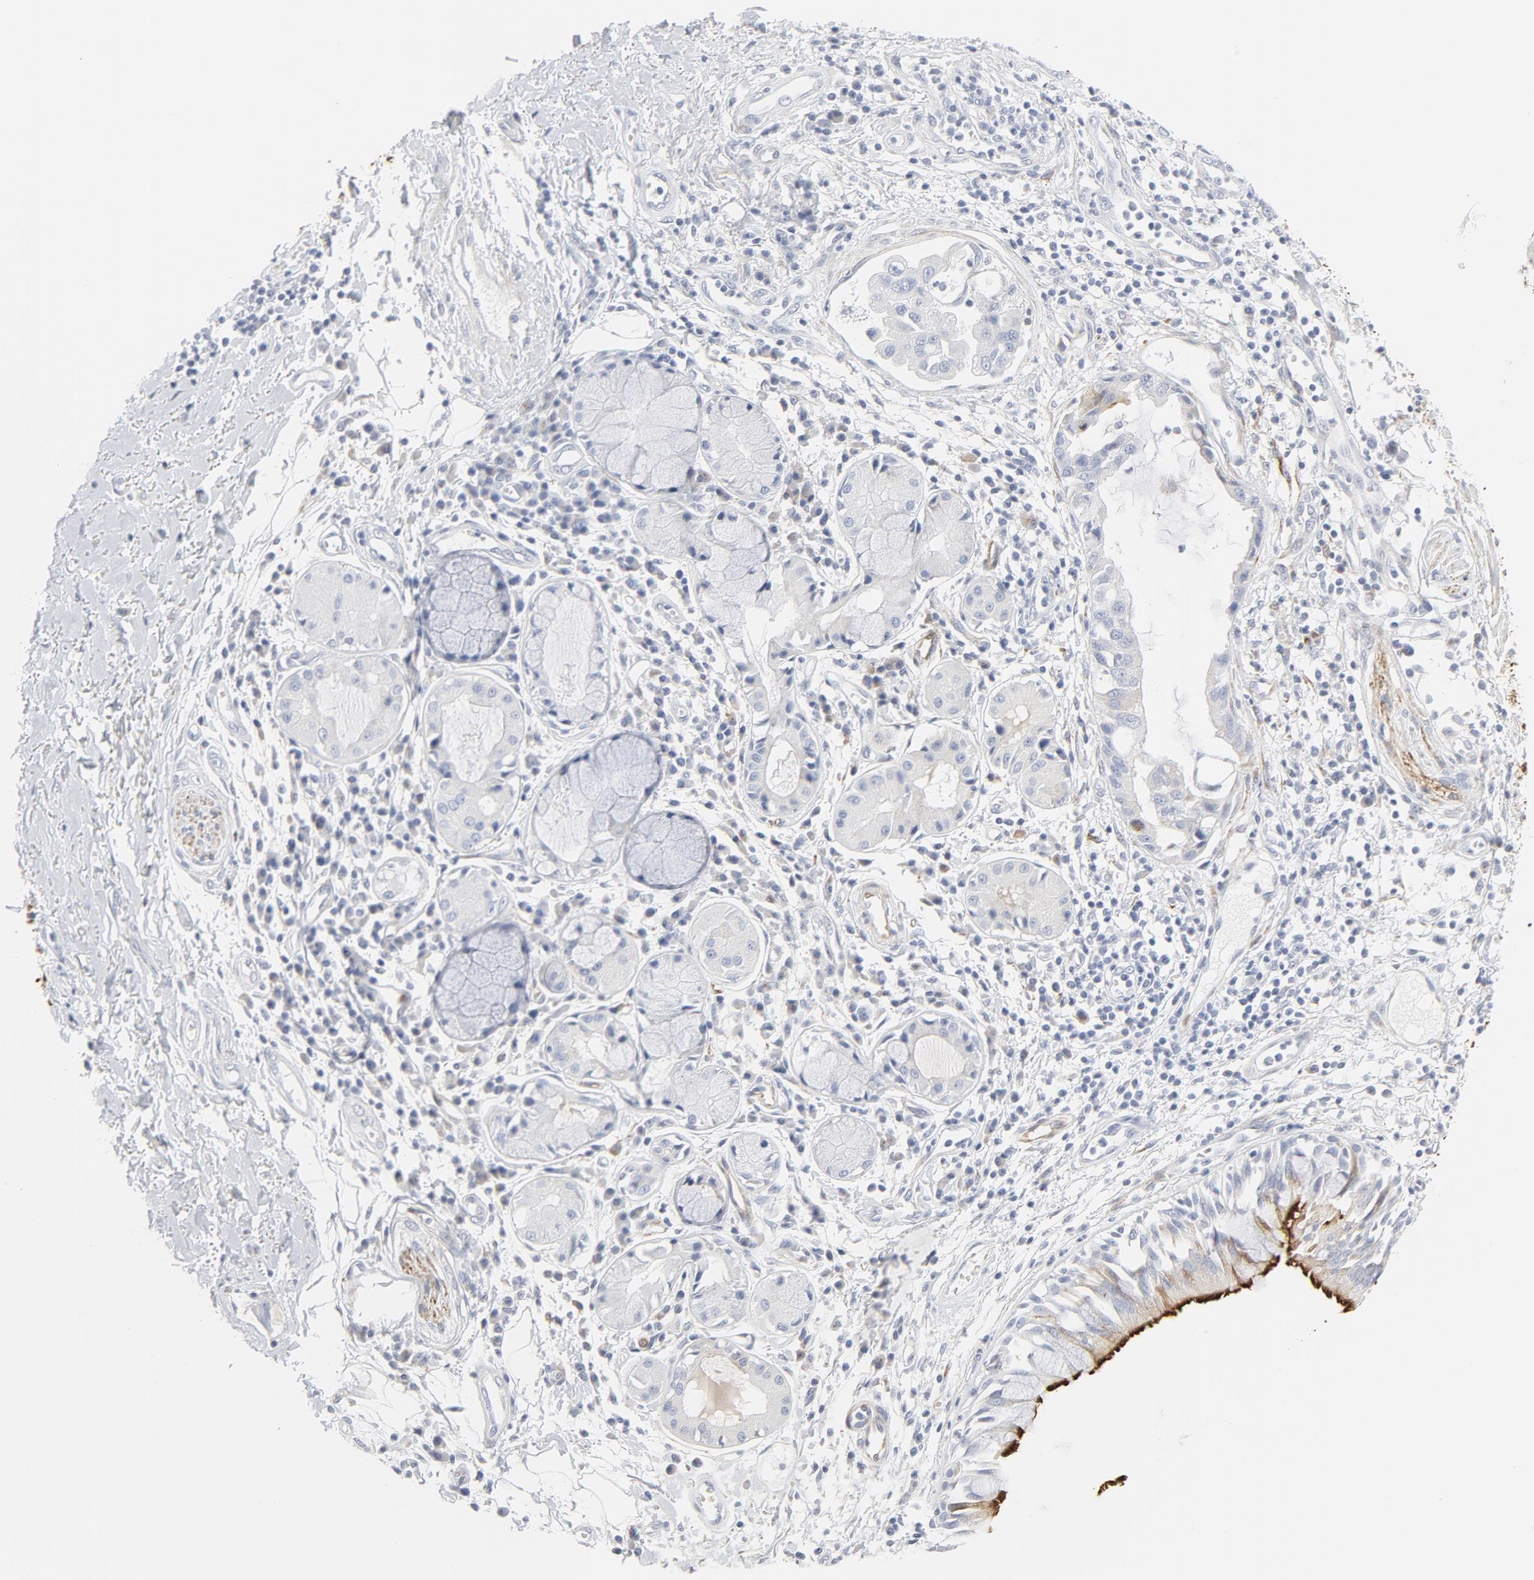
{"staining": {"intensity": "negative", "quantity": "none", "location": "none"}, "tissue": "adipose tissue", "cell_type": "Adipocytes", "image_type": "normal", "snomed": [{"axis": "morphology", "description": "Normal tissue, NOS"}, {"axis": "morphology", "description": "Adenocarcinoma, NOS"}, {"axis": "topography", "description": "Cartilage tissue"}, {"axis": "topography", "description": "Bronchus"}, {"axis": "topography", "description": "Lung"}], "caption": "IHC micrograph of unremarkable adipose tissue: adipose tissue stained with DAB (3,3'-diaminobenzidine) reveals no significant protein expression in adipocytes.", "gene": "TUBB1", "patient": {"sex": "female", "age": 67}}